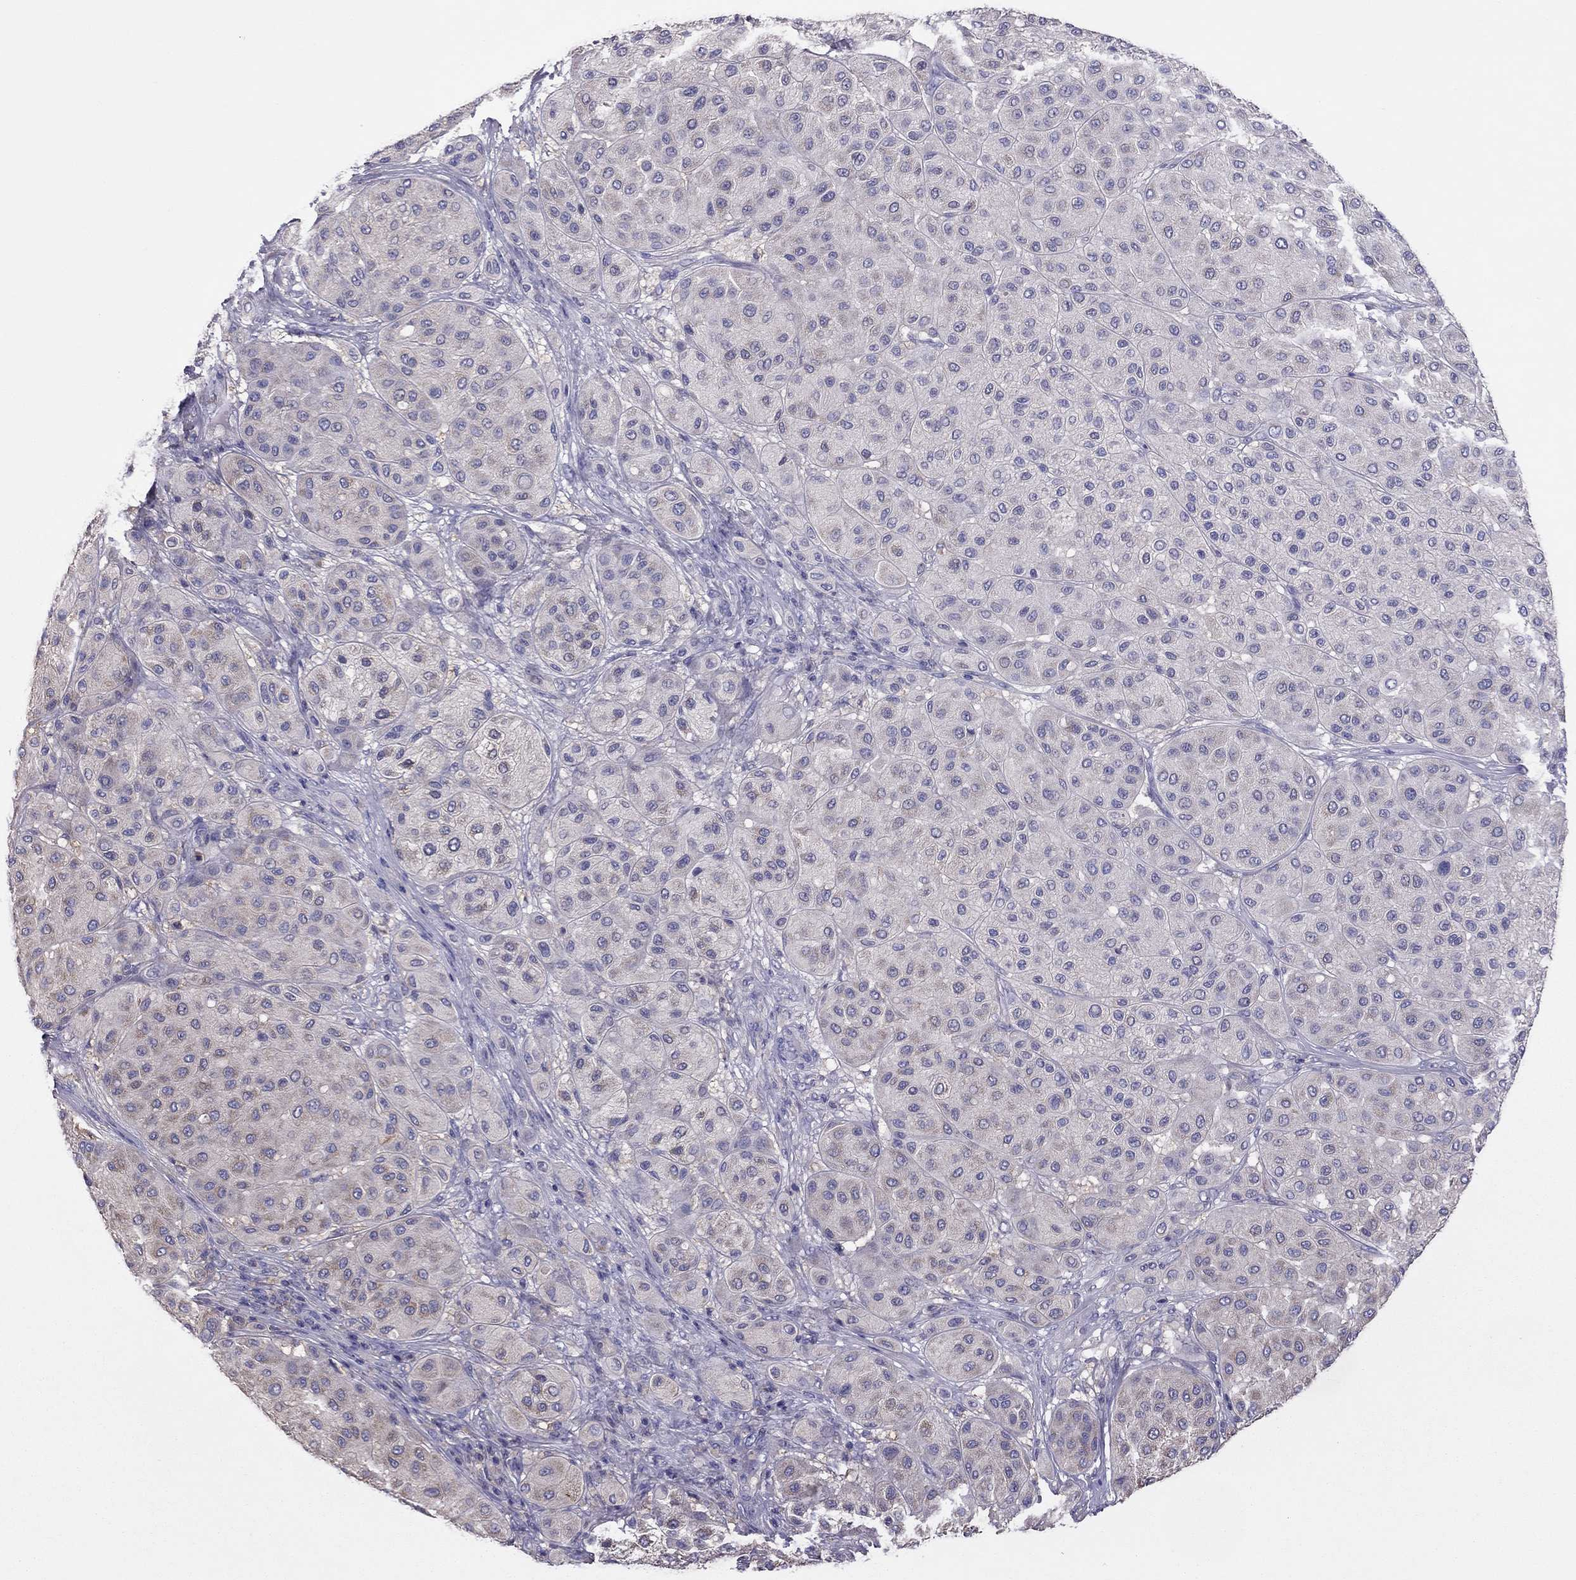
{"staining": {"intensity": "weak", "quantity": "<25%", "location": "cytoplasmic/membranous"}, "tissue": "melanoma", "cell_type": "Tumor cells", "image_type": "cancer", "snomed": [{"axis": "morphology", "description": "Malignant melanoma, Metastatic site"}, {"axis": "topography", "description": "Smooth muscle"}], "caption": "Tumor cells show no significant staining in melanoma.", "gene": "TEX22", "patient": {"sex": "male", "age": 41}}